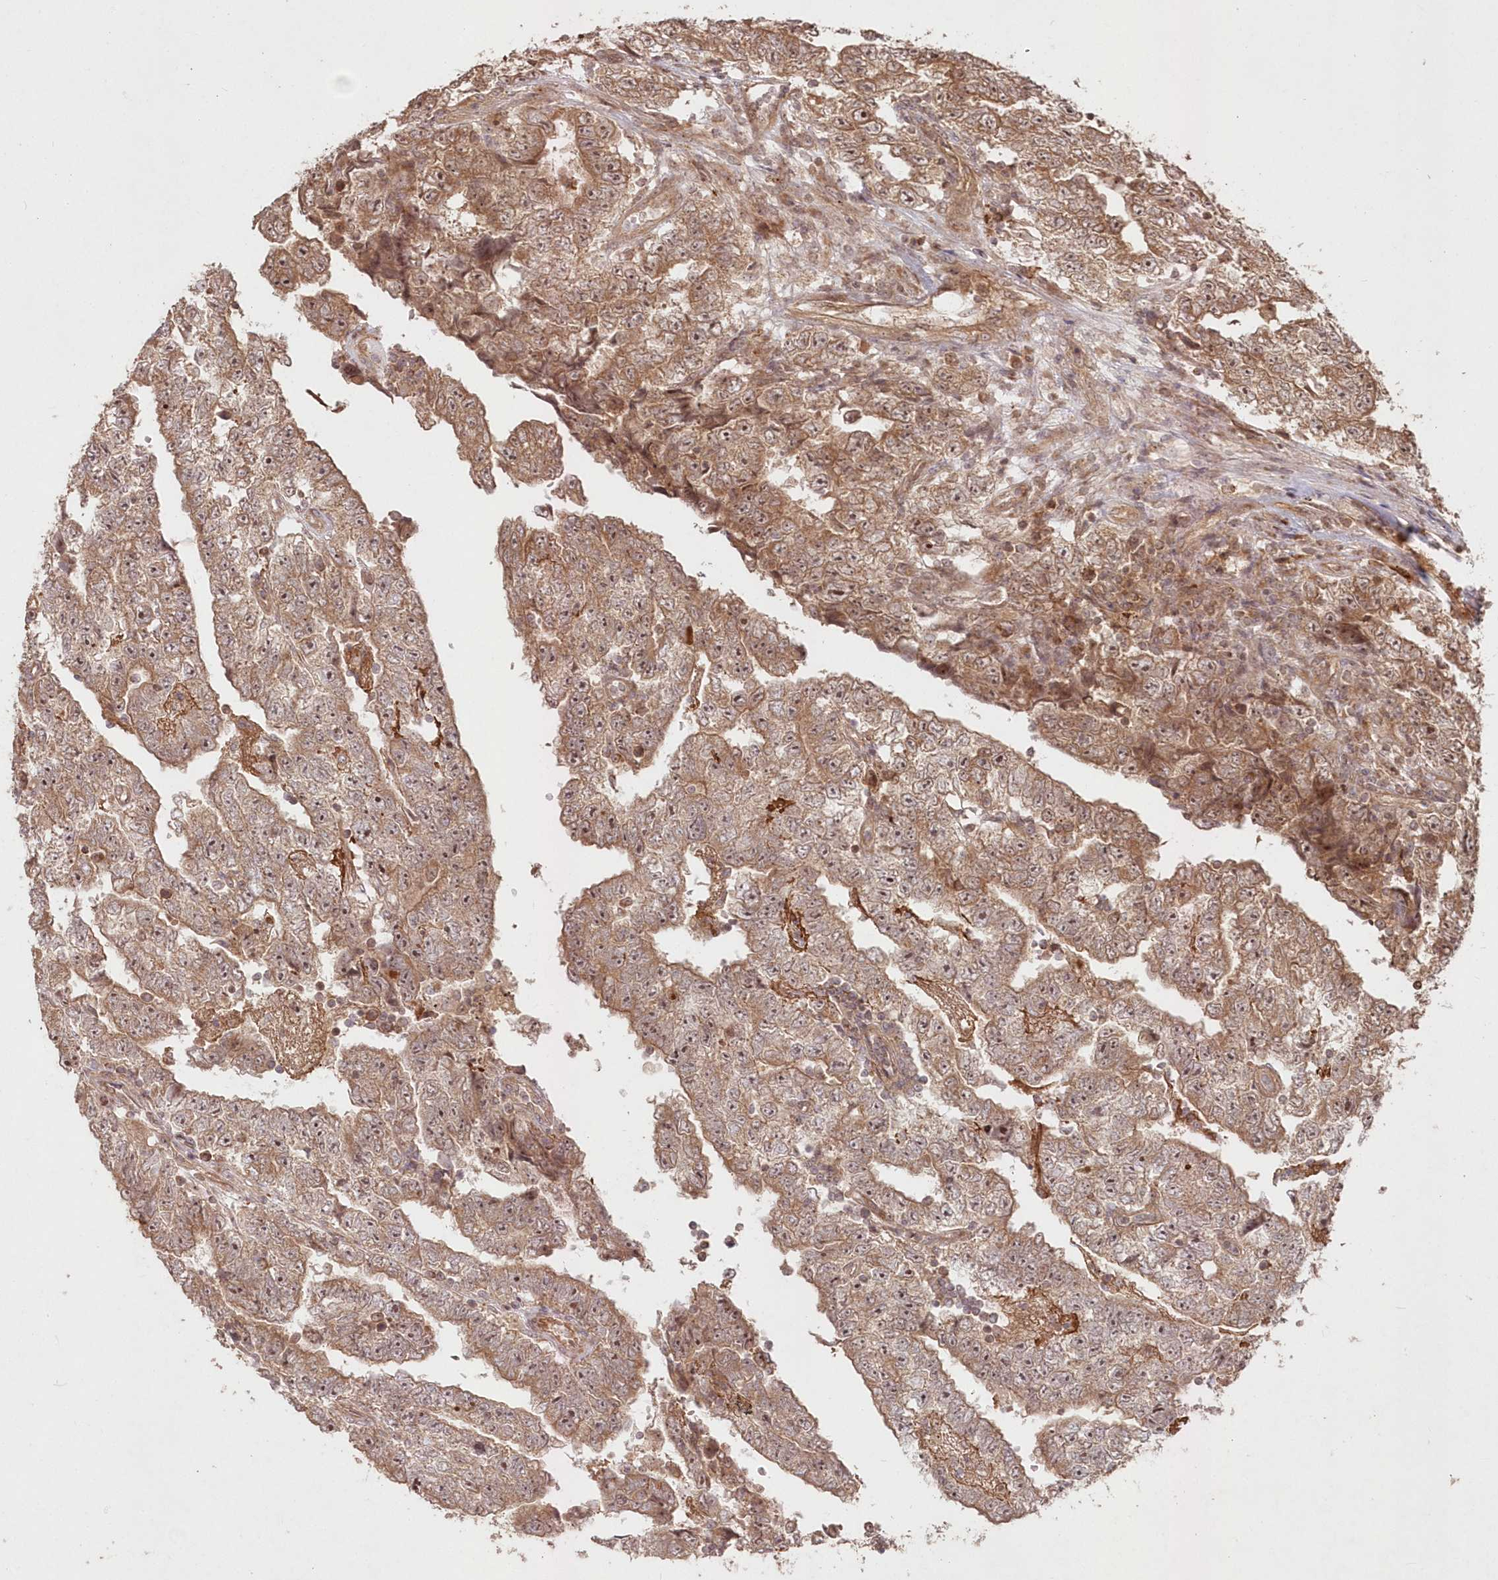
{"staining": {"intensity": "moderate", "quantity": ">75%", "location": "cytoplasmic/membranous,nuclear"}, "tissue": "testis cancer", "cell_type": "Tumor cells", "image_type": "cancer", "snomed": [{"axis": "morphology", "description": "Carcinoma, Embryonal, NOS"}, {"axis": "topography", "description": "Testis"}], "caption": "Immunohistochemistry (IHC) image of neoplastic tissue: human testis embryonal carcinoma stained using IHC exhibits medium levels of moderate protein expression localized specifically in the cytoplasmic/membranous and nuclear of tumor cells, appearing as a cytoplasmic/membranous and nuclear brown color.", "gene": "SERINC1", "patient": {"sex": "male", "age": 25}}